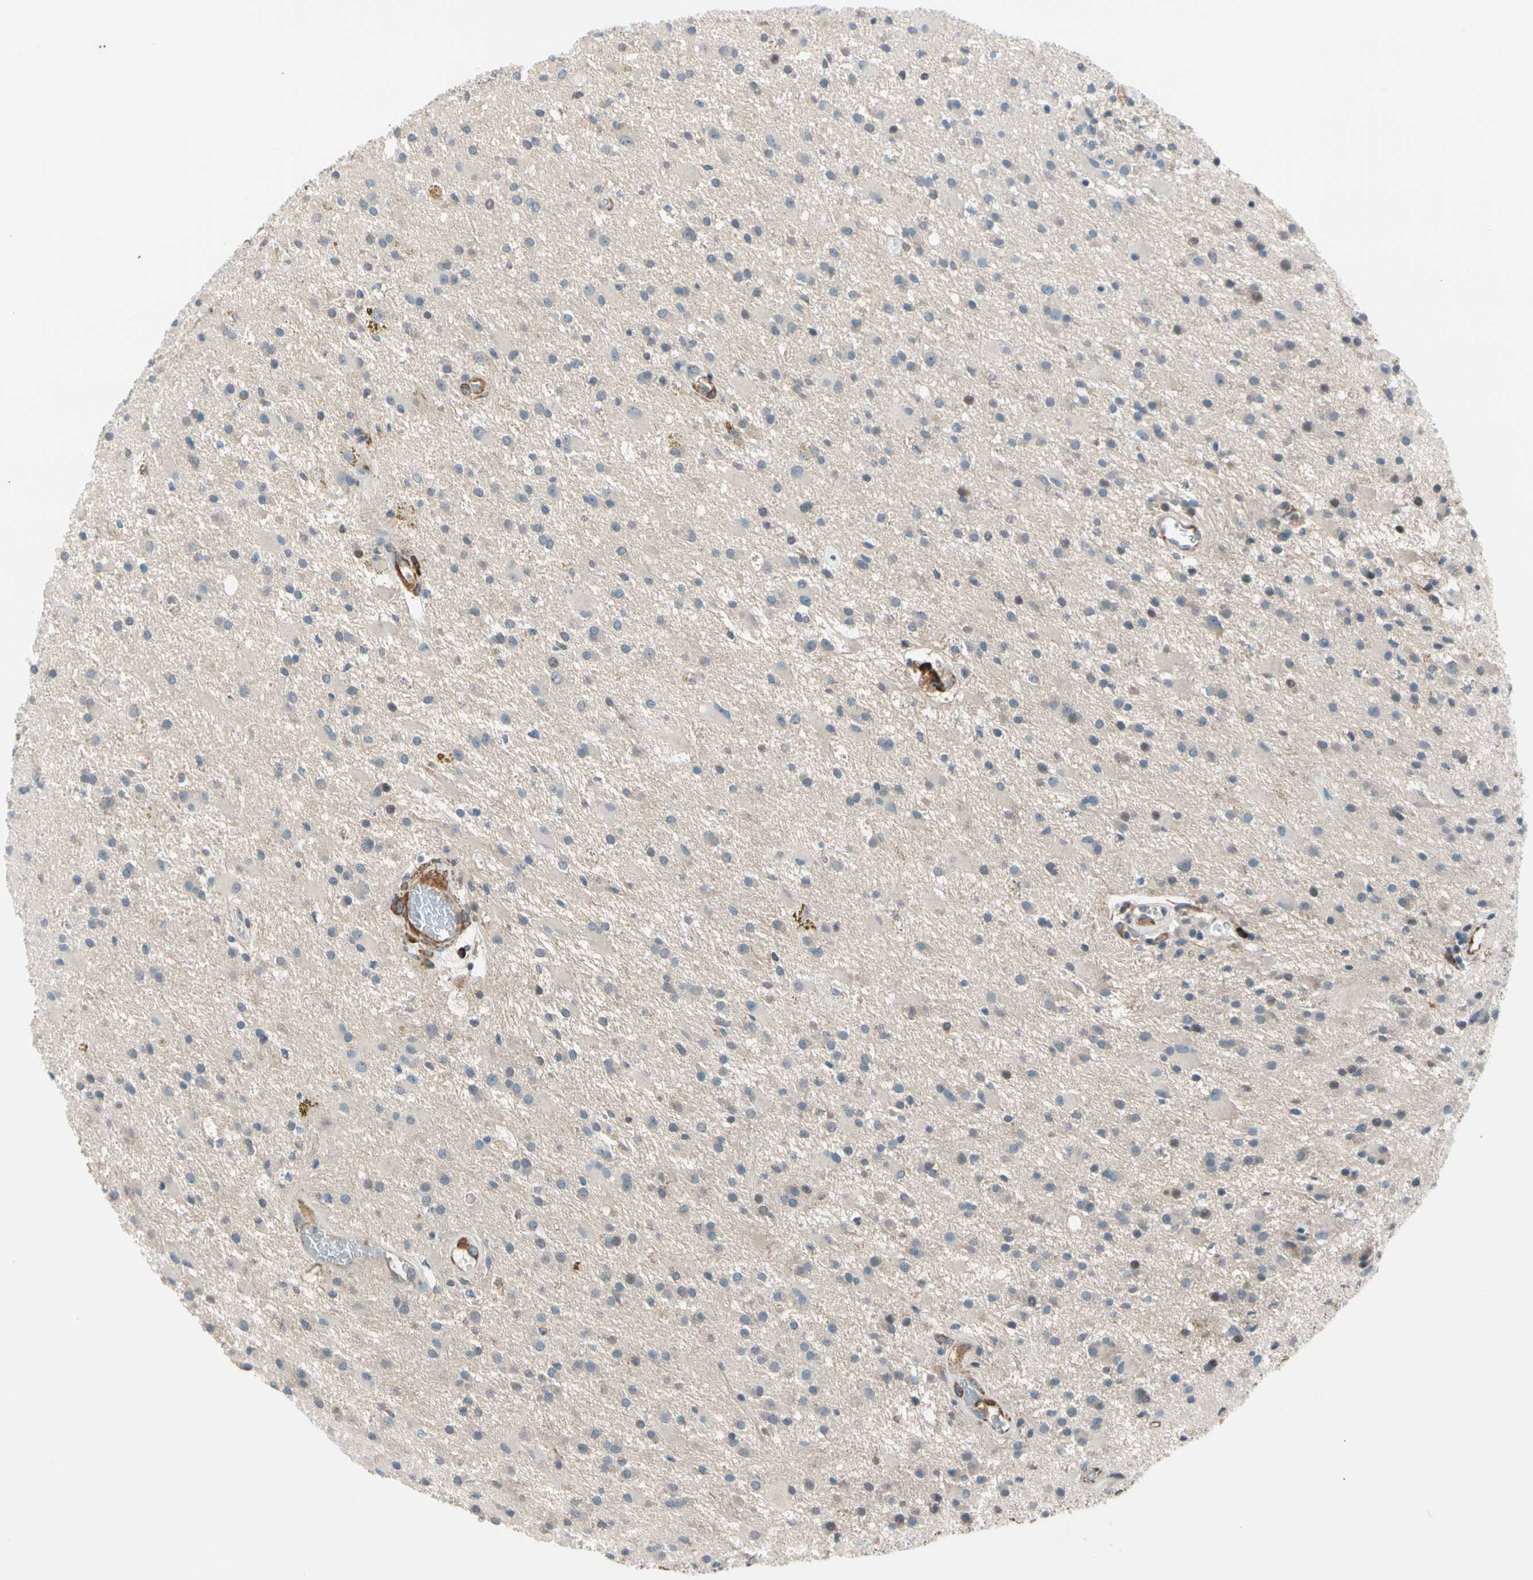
{"staining": {"intensity": "weak", "quantity": "<25%", "location": "cytoplasmic/membranous"}, "tissue": "glioma", "cell_type": "Tumor cells", "image_type": "cancer", "snomed": [{"axis": "morphology", "description": "Glioma, malignant, Low grade"}, {"axis": "topography", "description": "Brain"}], "caption": "Immunohistochemical staining of human glioma displays no significant staining in tumor cells.", "gene": "LIMK2", "patient": {"sex": "male", "age": 58}}